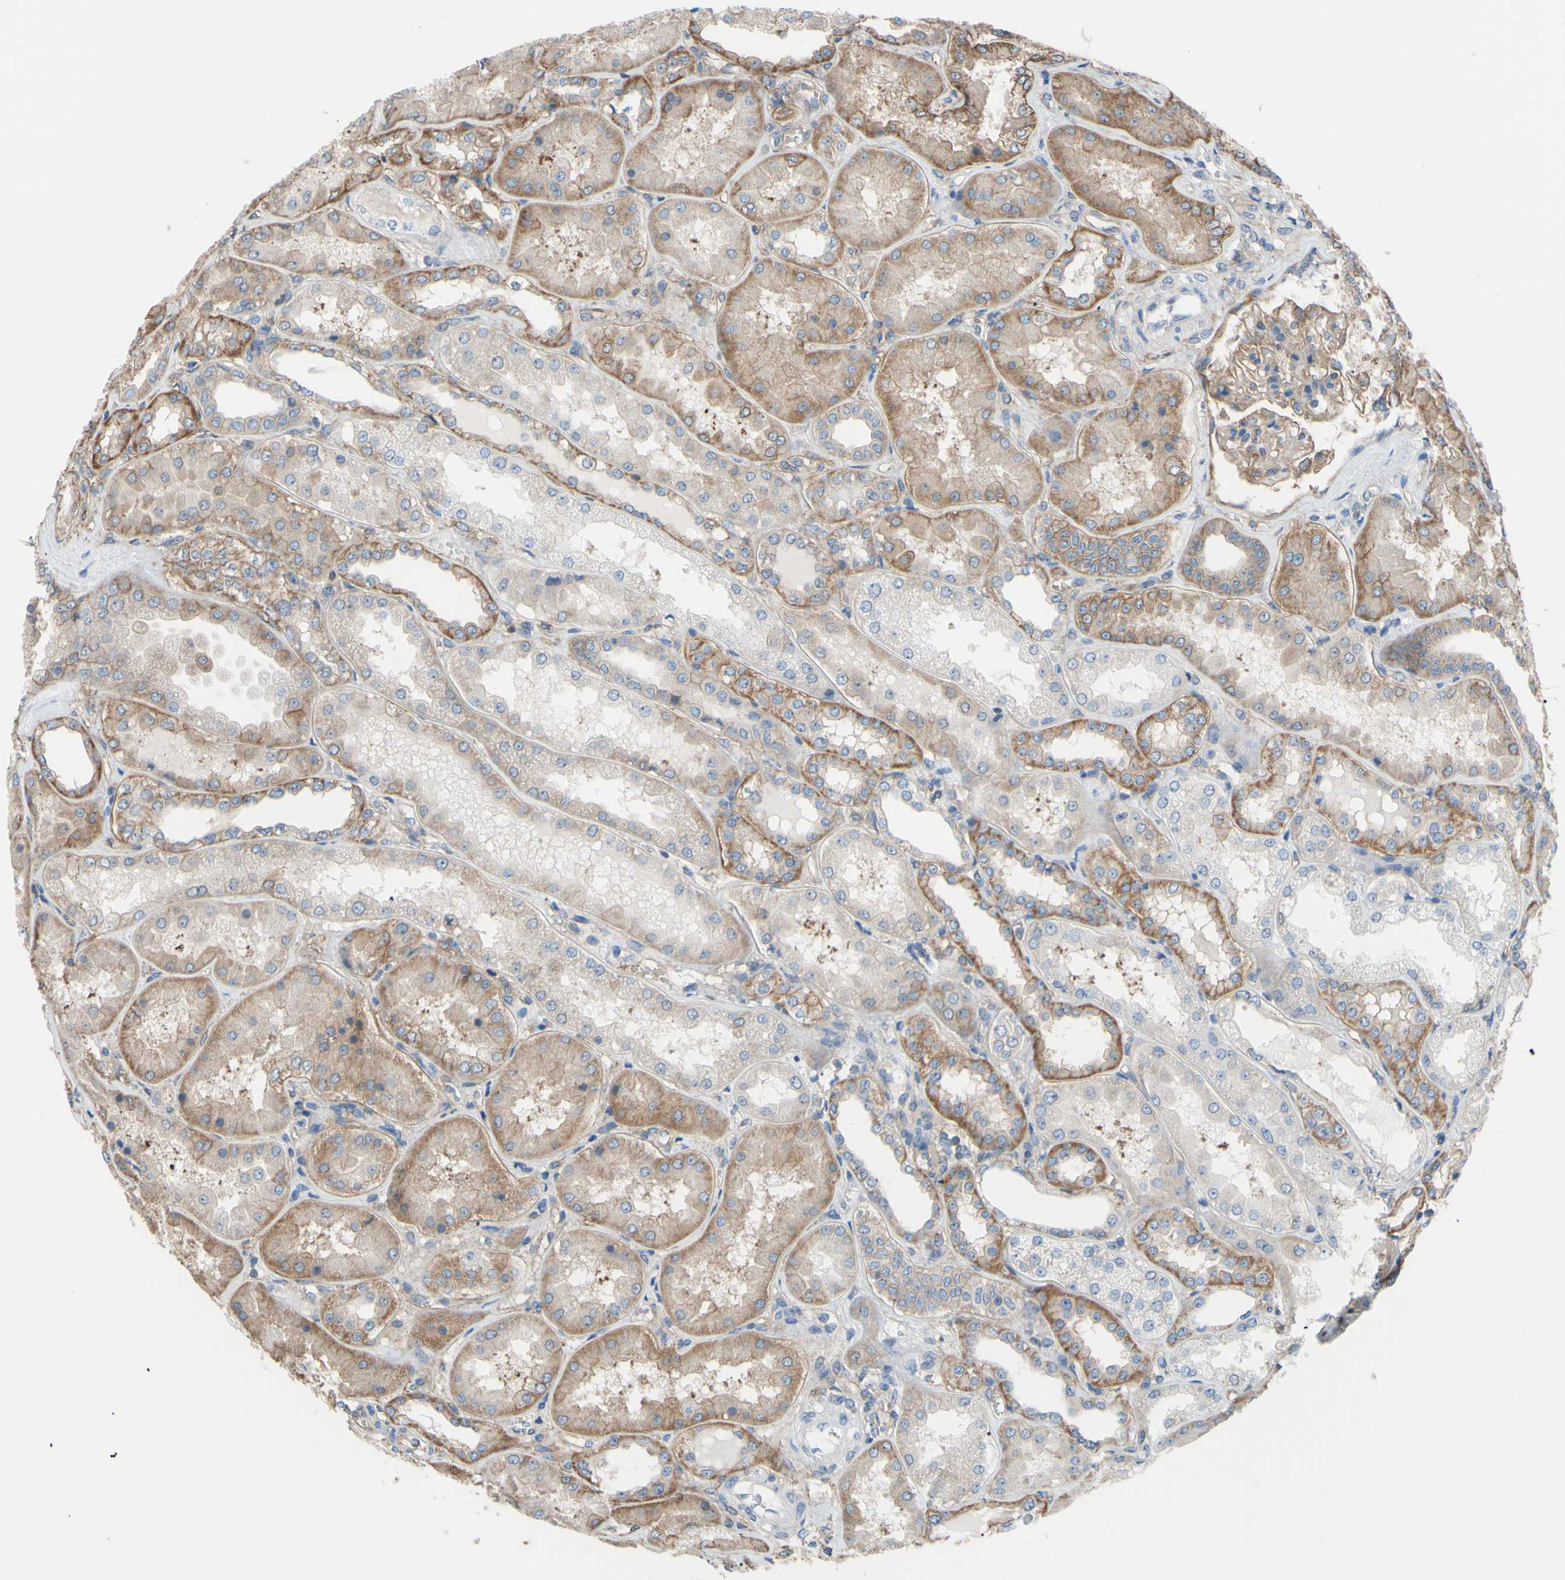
{"staining": {"intensity": "moderate", "quantity": ">75%", "location": "cytoplasmic/membranous"}, "tissue": "kidney", "cell_type": "Cells in glomeruli", "image_type": "normal", "snomed": [{"axis": "morphology", "description": "Normal tissue, NOS"}, {"axis": "topography", "description": "Kidney"}], "caption": "IHC image of benign human kidney stained for a protein (brown), which demonstrates medium levels of moderate cytoplasmic/membranous staining in about >75% of cells in glomeruli.", "gene": "ADD1", "patient": {"sex": "female", "age": 56}}